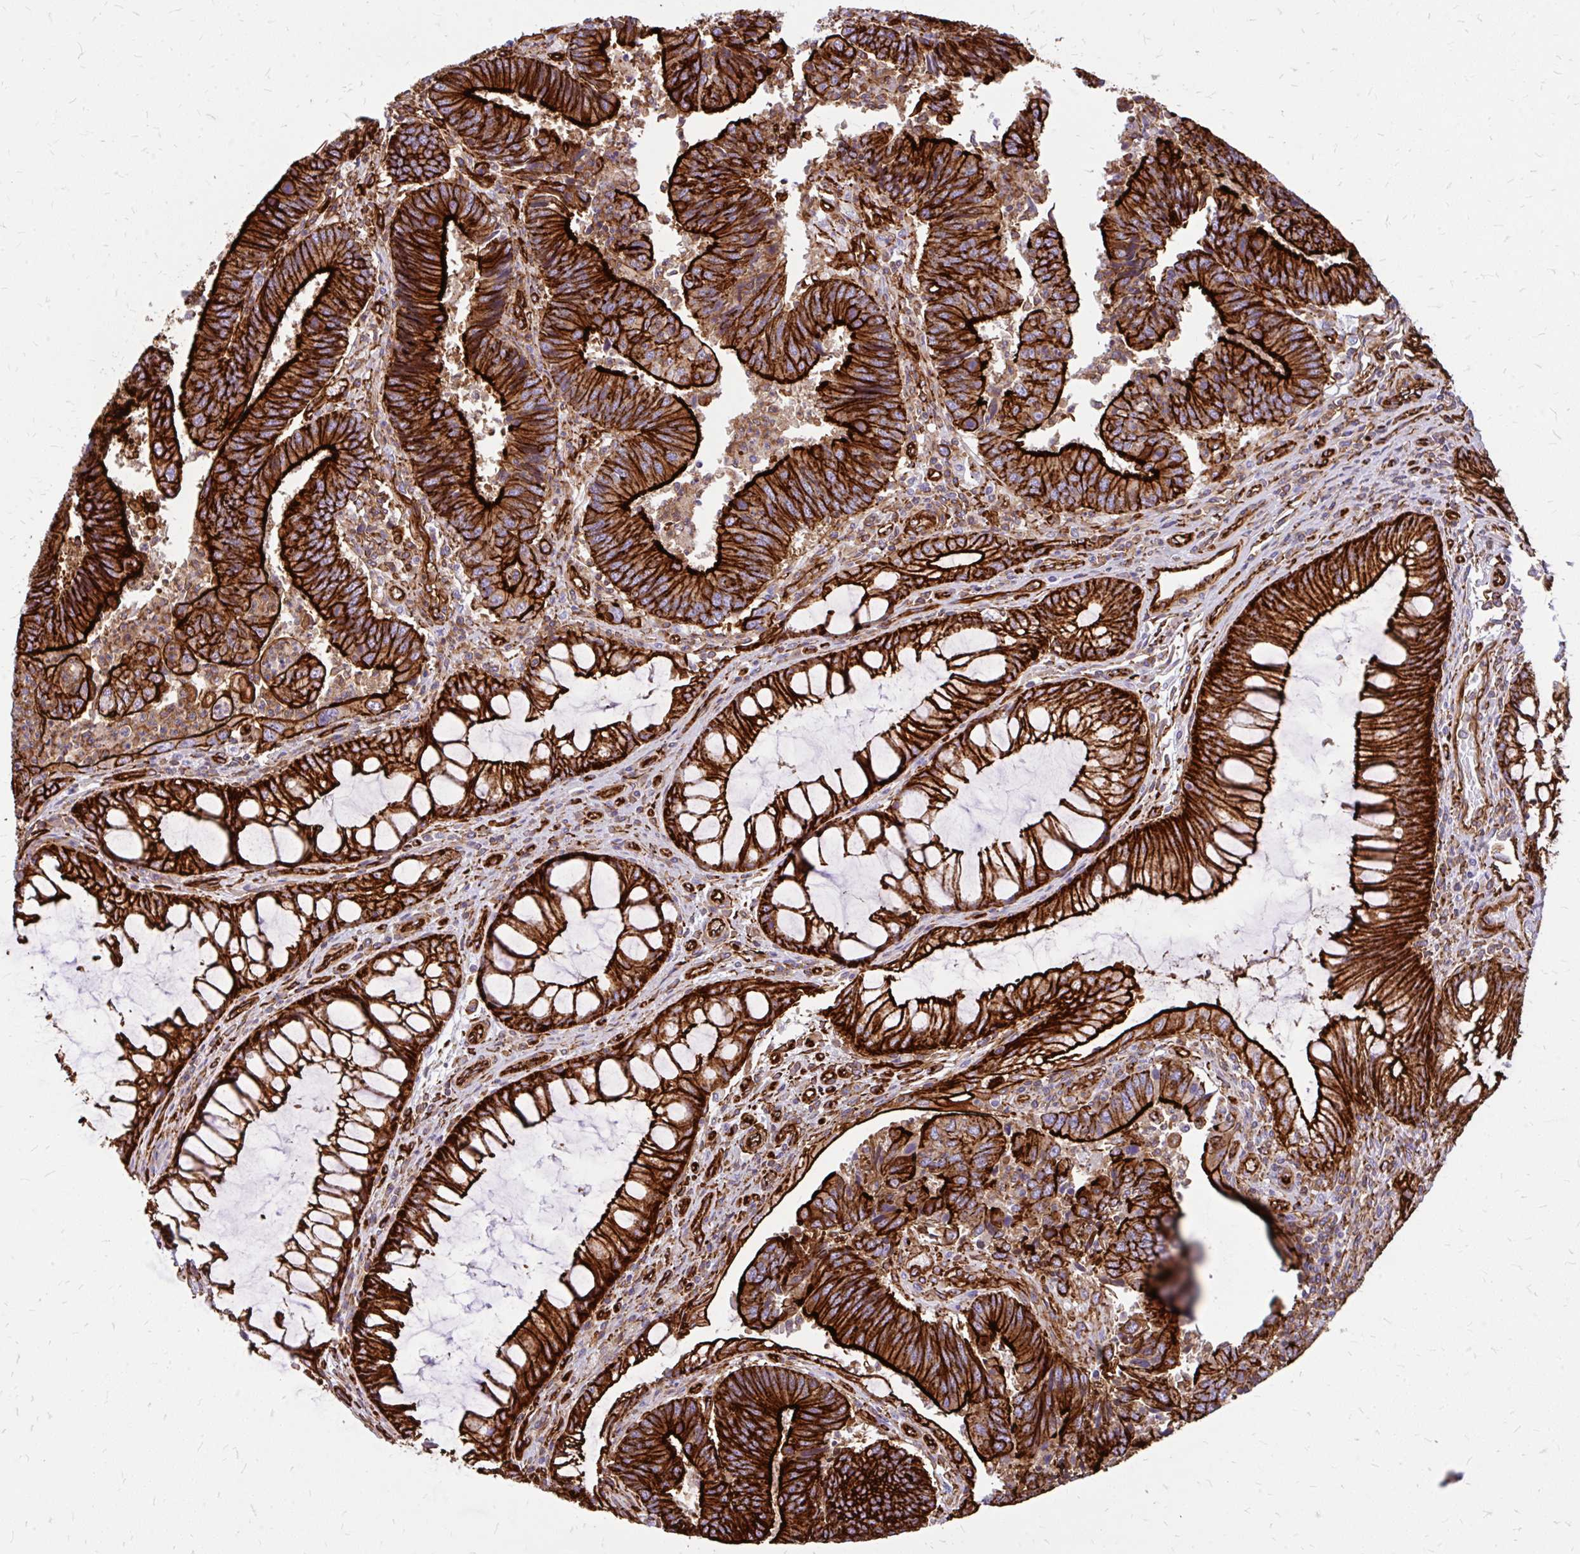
{"staining": {"intensity": "strong", "quantity": ">75%", "location": "cytoplasmic/membranous"}, "tissue": "colorectal cancer", "cell_type": "Tumor cells", "image_type": "cancer", "snomed": [{"axis": "morphology", "description": "Adenocarcinoma, NOS"}, {"axis": "topography", "description": "Colon"}], "caption": "Protein expression analysis of human colorectal adenocarcinoma reveals strong cytoplasmic/membranous positivity in about >75% of tumor cells. (brown staining indicates protein expression, while blue staining denotes nuclei).", "gene": "MAP1LC3B", "patient": {"sex": "female", "age": 67}}